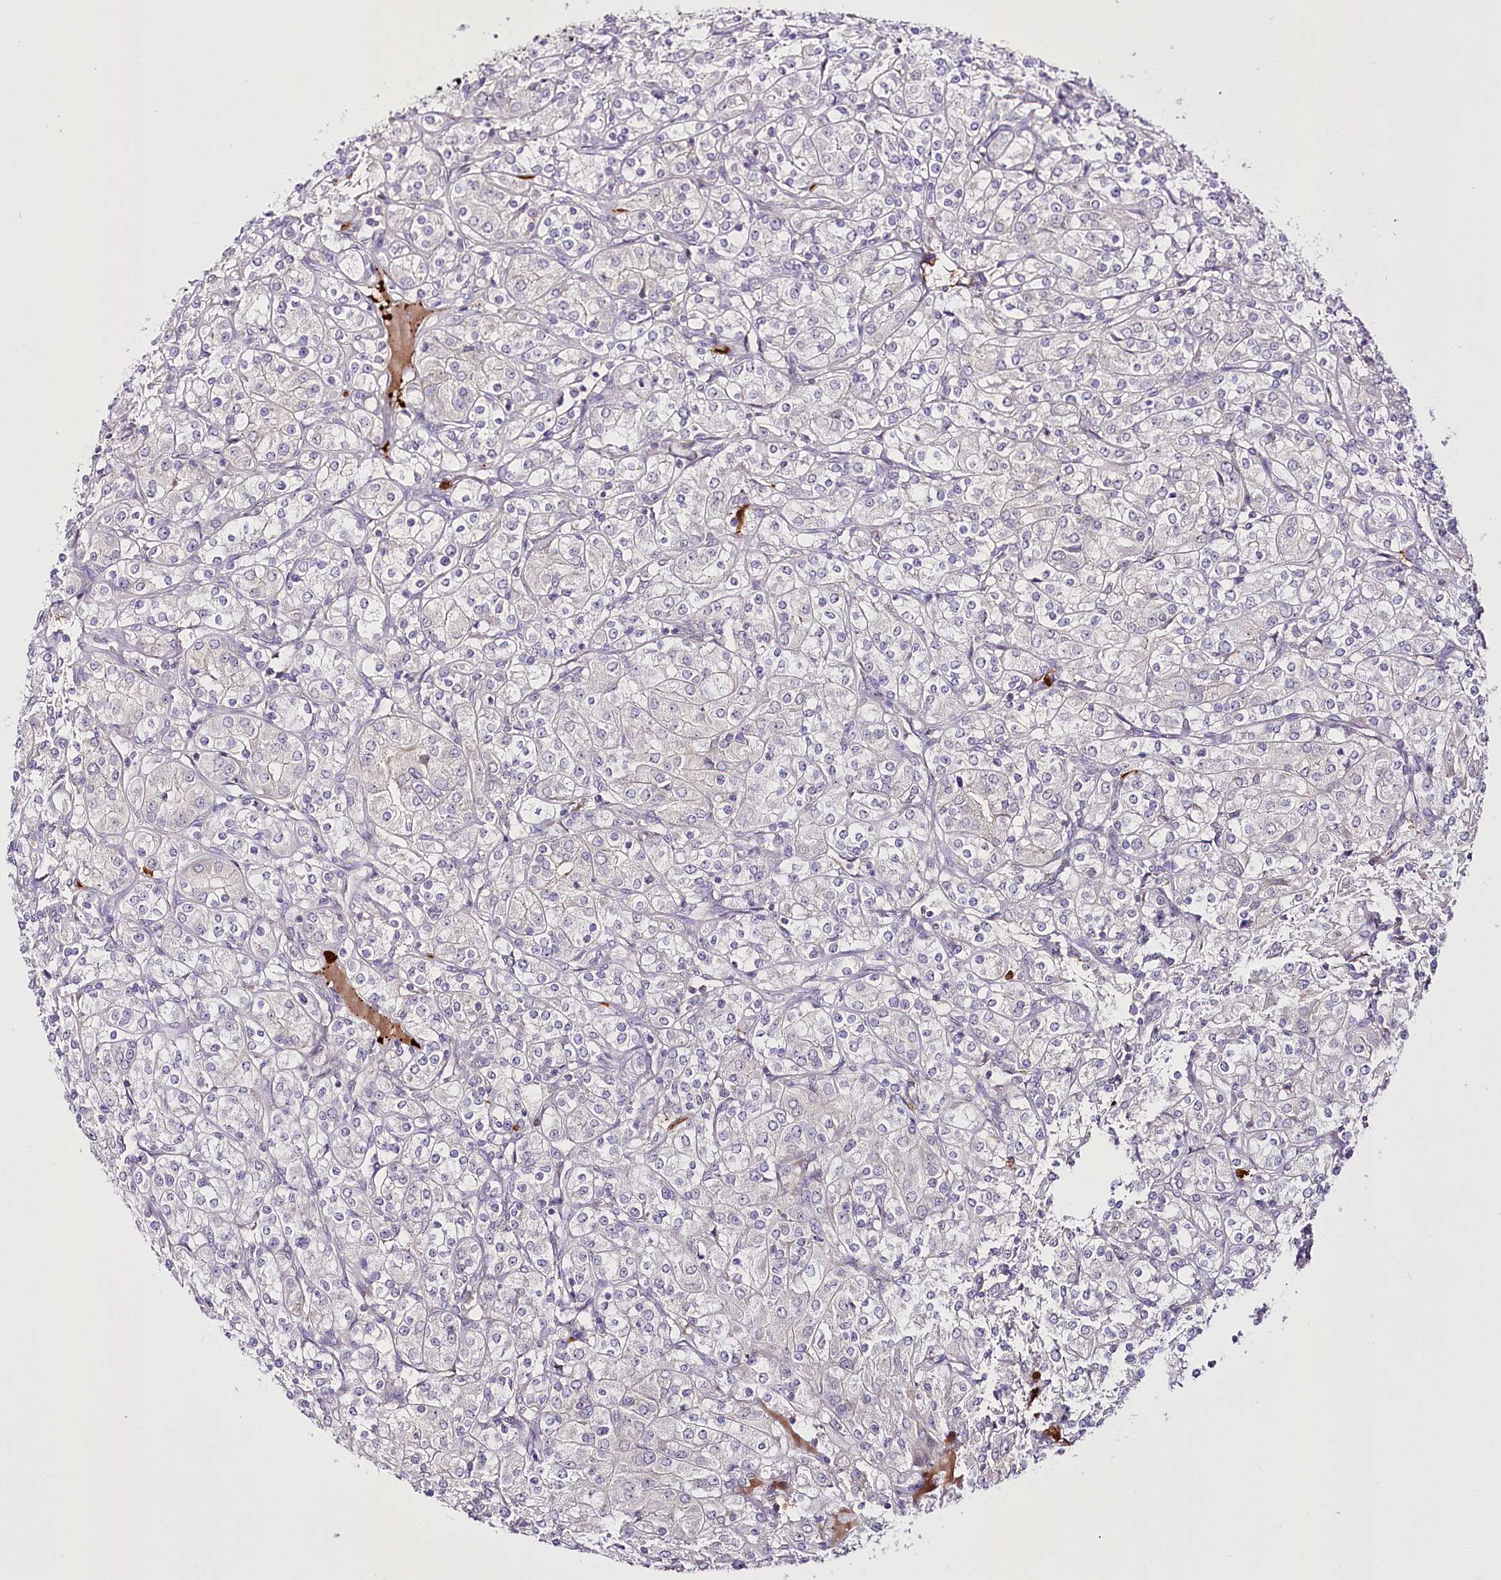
{"staining": {"intensity": "negative", "quantity": "none", "location": "none"}, "tissue": "renal cancer", "cell_type": "Tumor cells", "image_type": "cancer", "snomed": [{"axis": "morphology", "description": "Adenocarcinoma, NOS"}, {"axis": "topography", "description": "Kidney"}], "caption": "This is an IHC image of human adenocarcinoma (renal). There is no staining in tumor cells.", "gene": "VWA5A", "patient": {"sex": "male", "age": 77}}